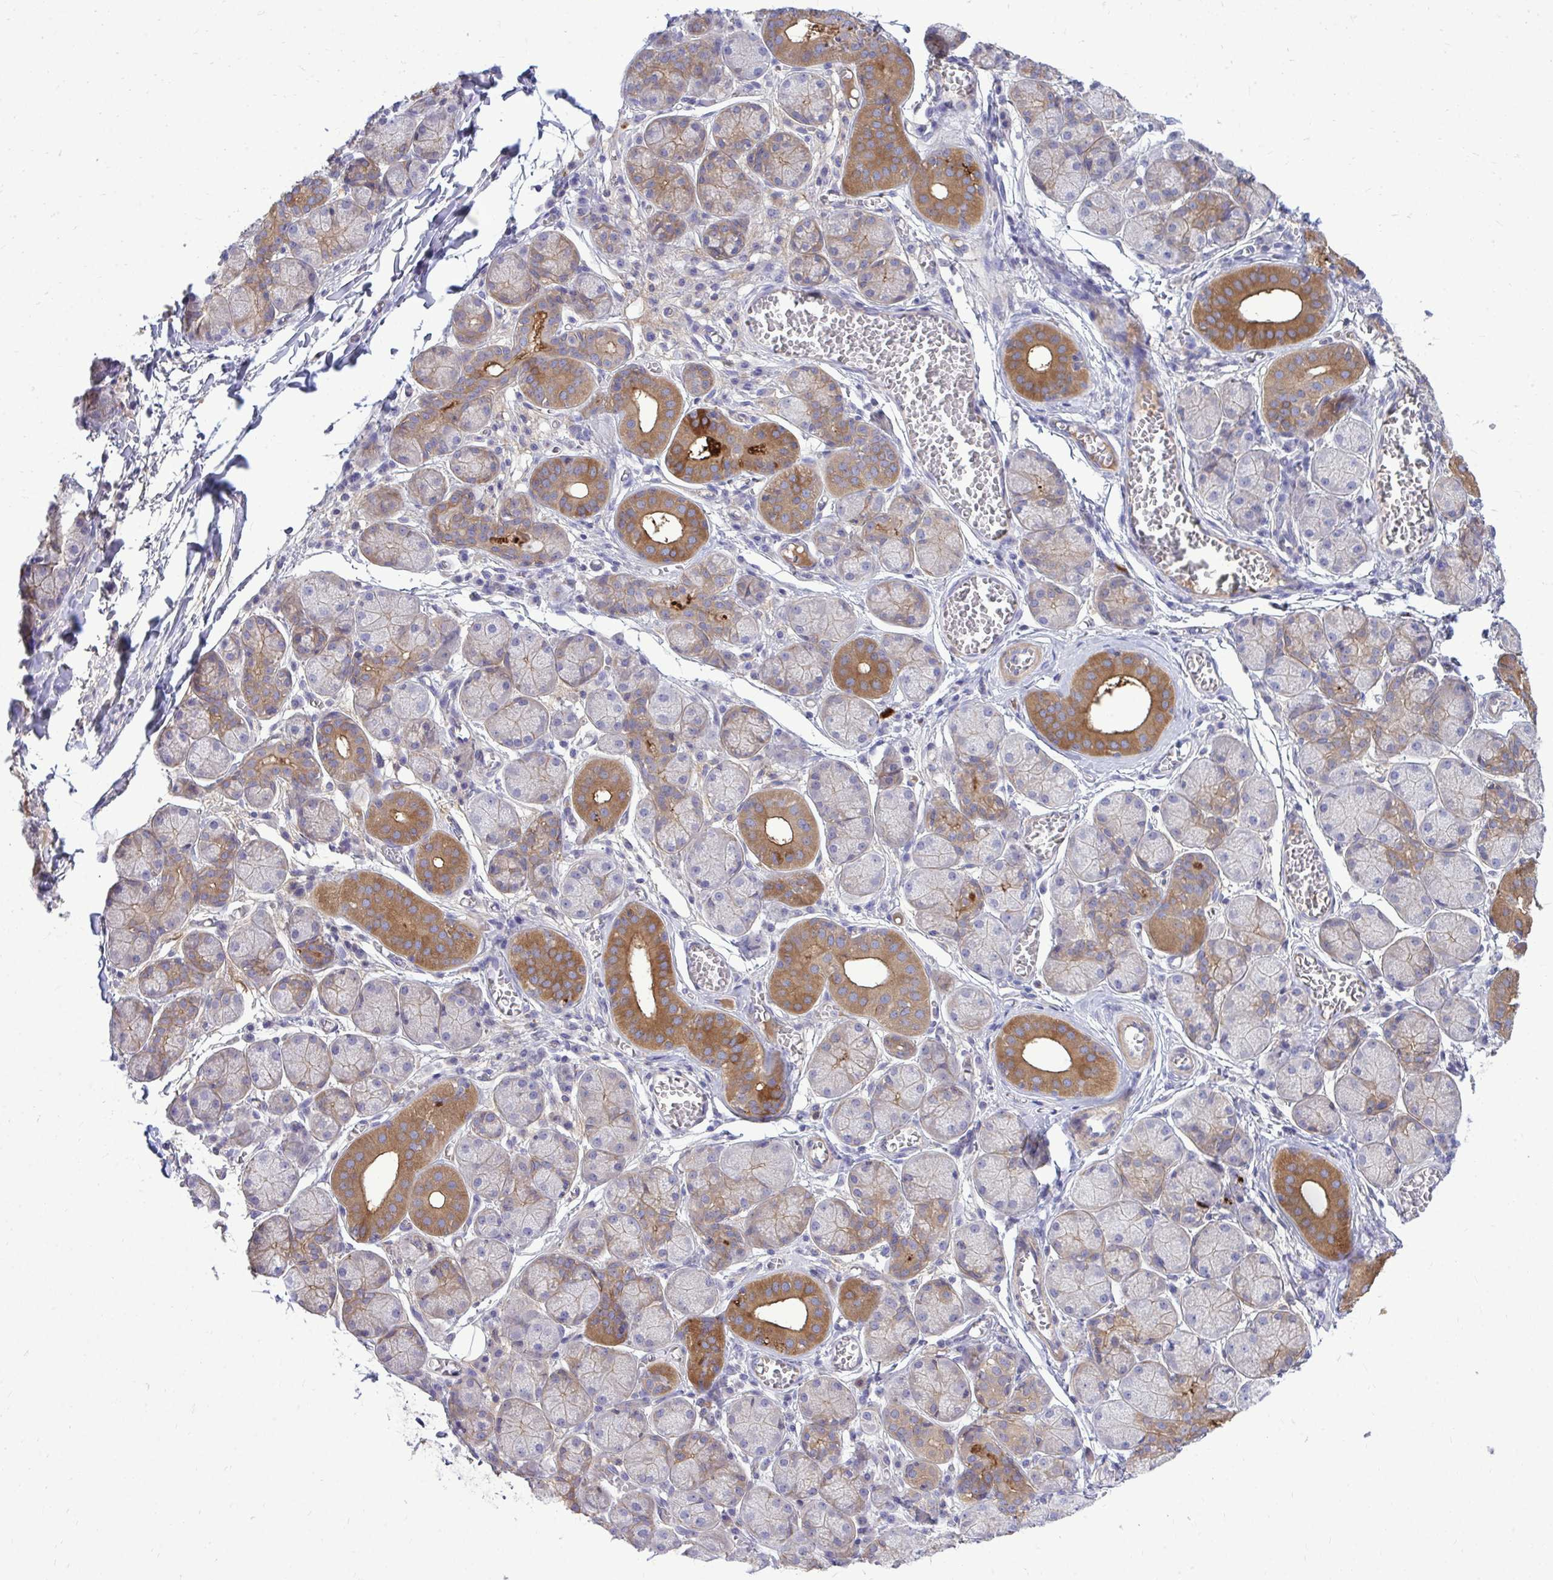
{"staining": {"intensity": "strong", "quantity": "<25%", "location": "cytoplasmic/membranous"}, "tissue": "salivary gland", "cell_type": "Glandular cells", "image_type": "normal", "snomed": [{"axis": "morphology", "description": "Normal tissue, NOS"}, {"axis": "topography", "description": "Salivary gland"}], "caption": "A brown stain highlights strong cytoplasmic/membranous staining of a protein in glandular cells of unremarkable salivary gland. (DAB (3,3'-diaminobenzidine) IHC, brown staining for protein, blue staining for nuclei).", "gene": "TP53I11", "patient": {"sex": "female", "age": 24}}